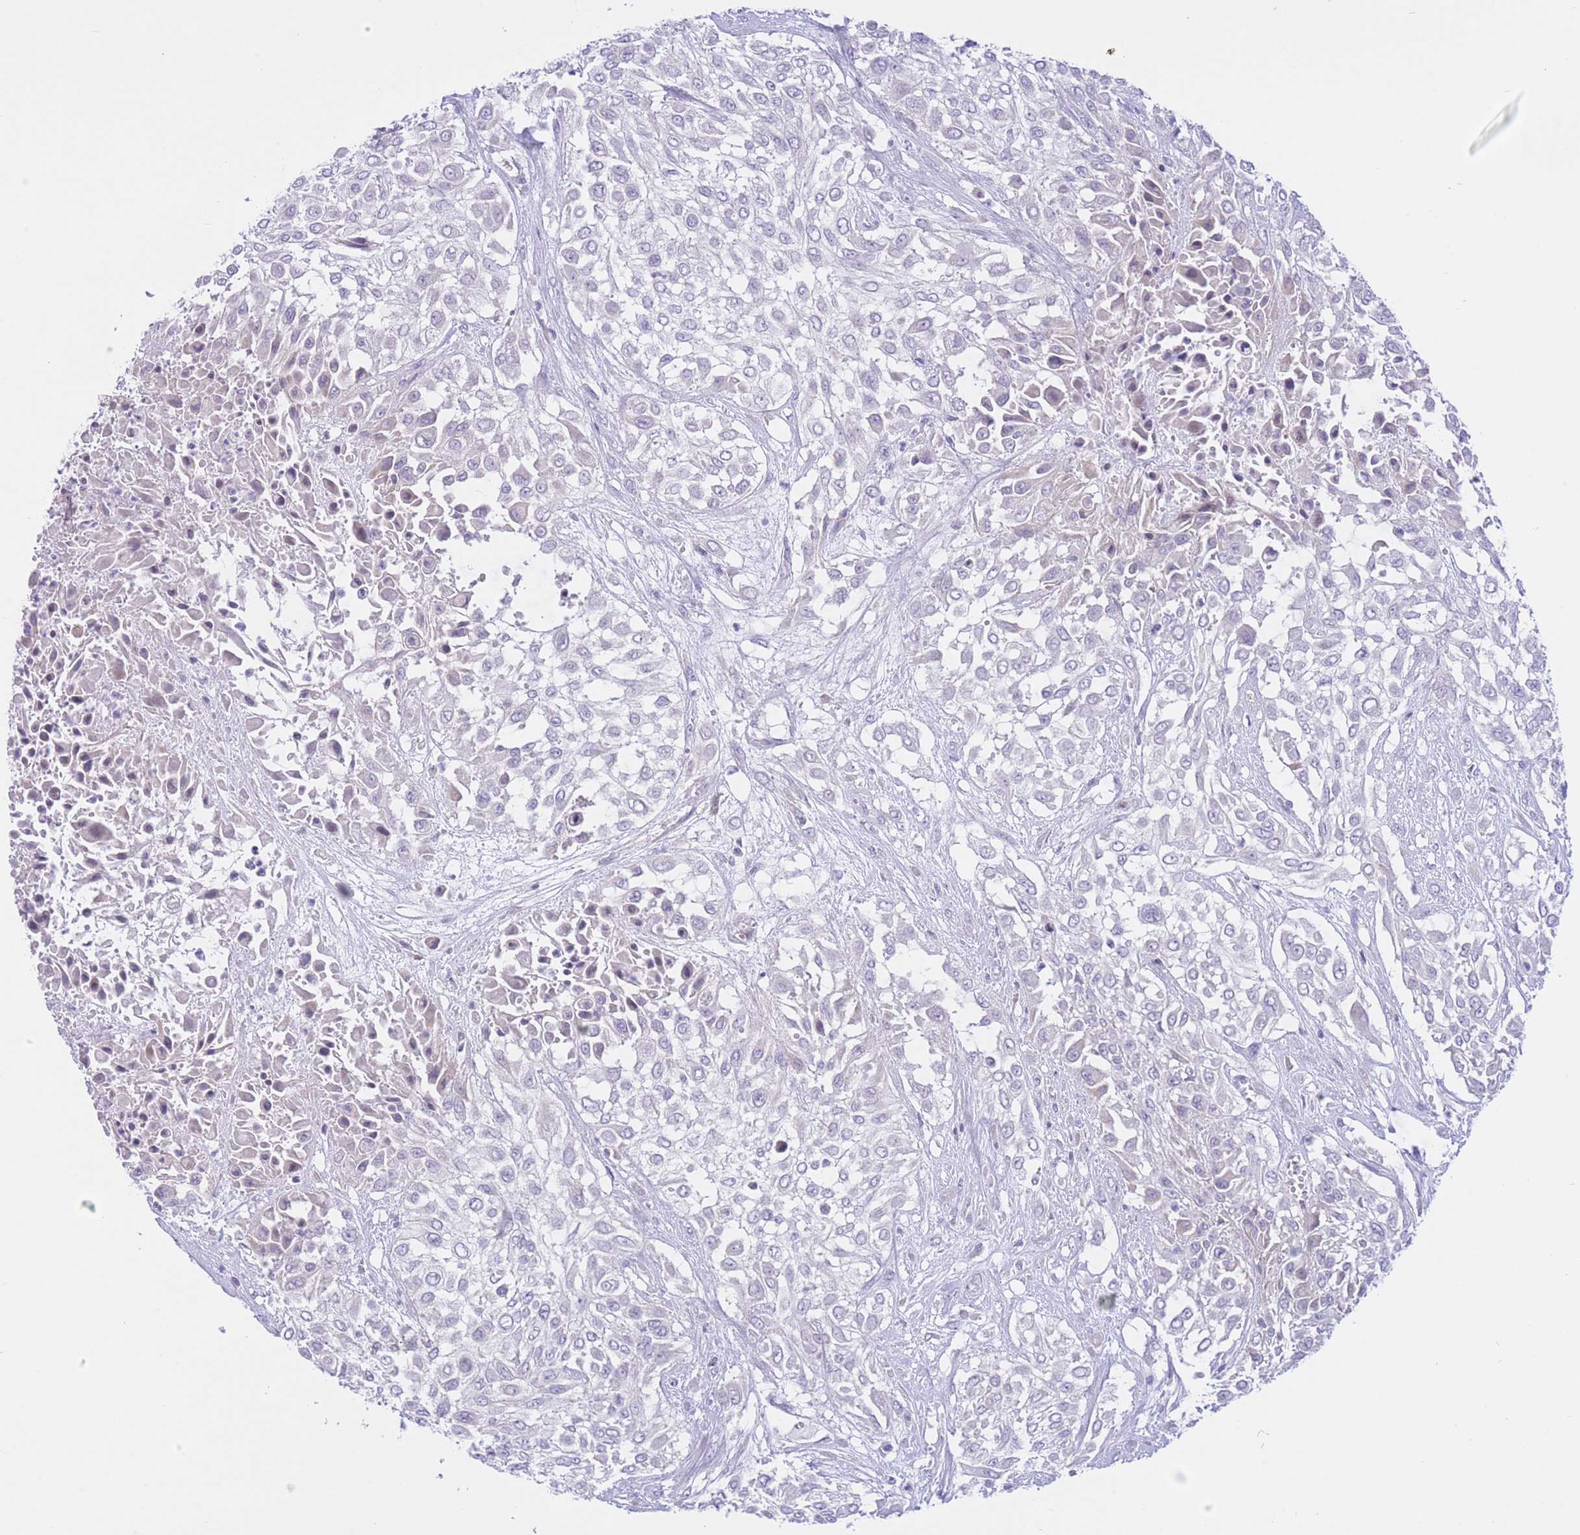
{"staining": {"intensity": "negative", "quantity": "none", "location": "none"}, "tissue": "urothelial cancer", "cell_type": "Tumor cells", "image_type": "cancer", "snomed": [{"axis": "morphology", "description": "Urothelial carcinoma, High grade"}, {"axis": "topography", "description": "Urinary bladder"}], "caption": "This is an immunohistochemistry photomicrograph of human high-grade urothelial carcinoma. There is no staining in tumor cells.", "gene": "RPL39L", "patient": {"sex": "male", "age": 57}}